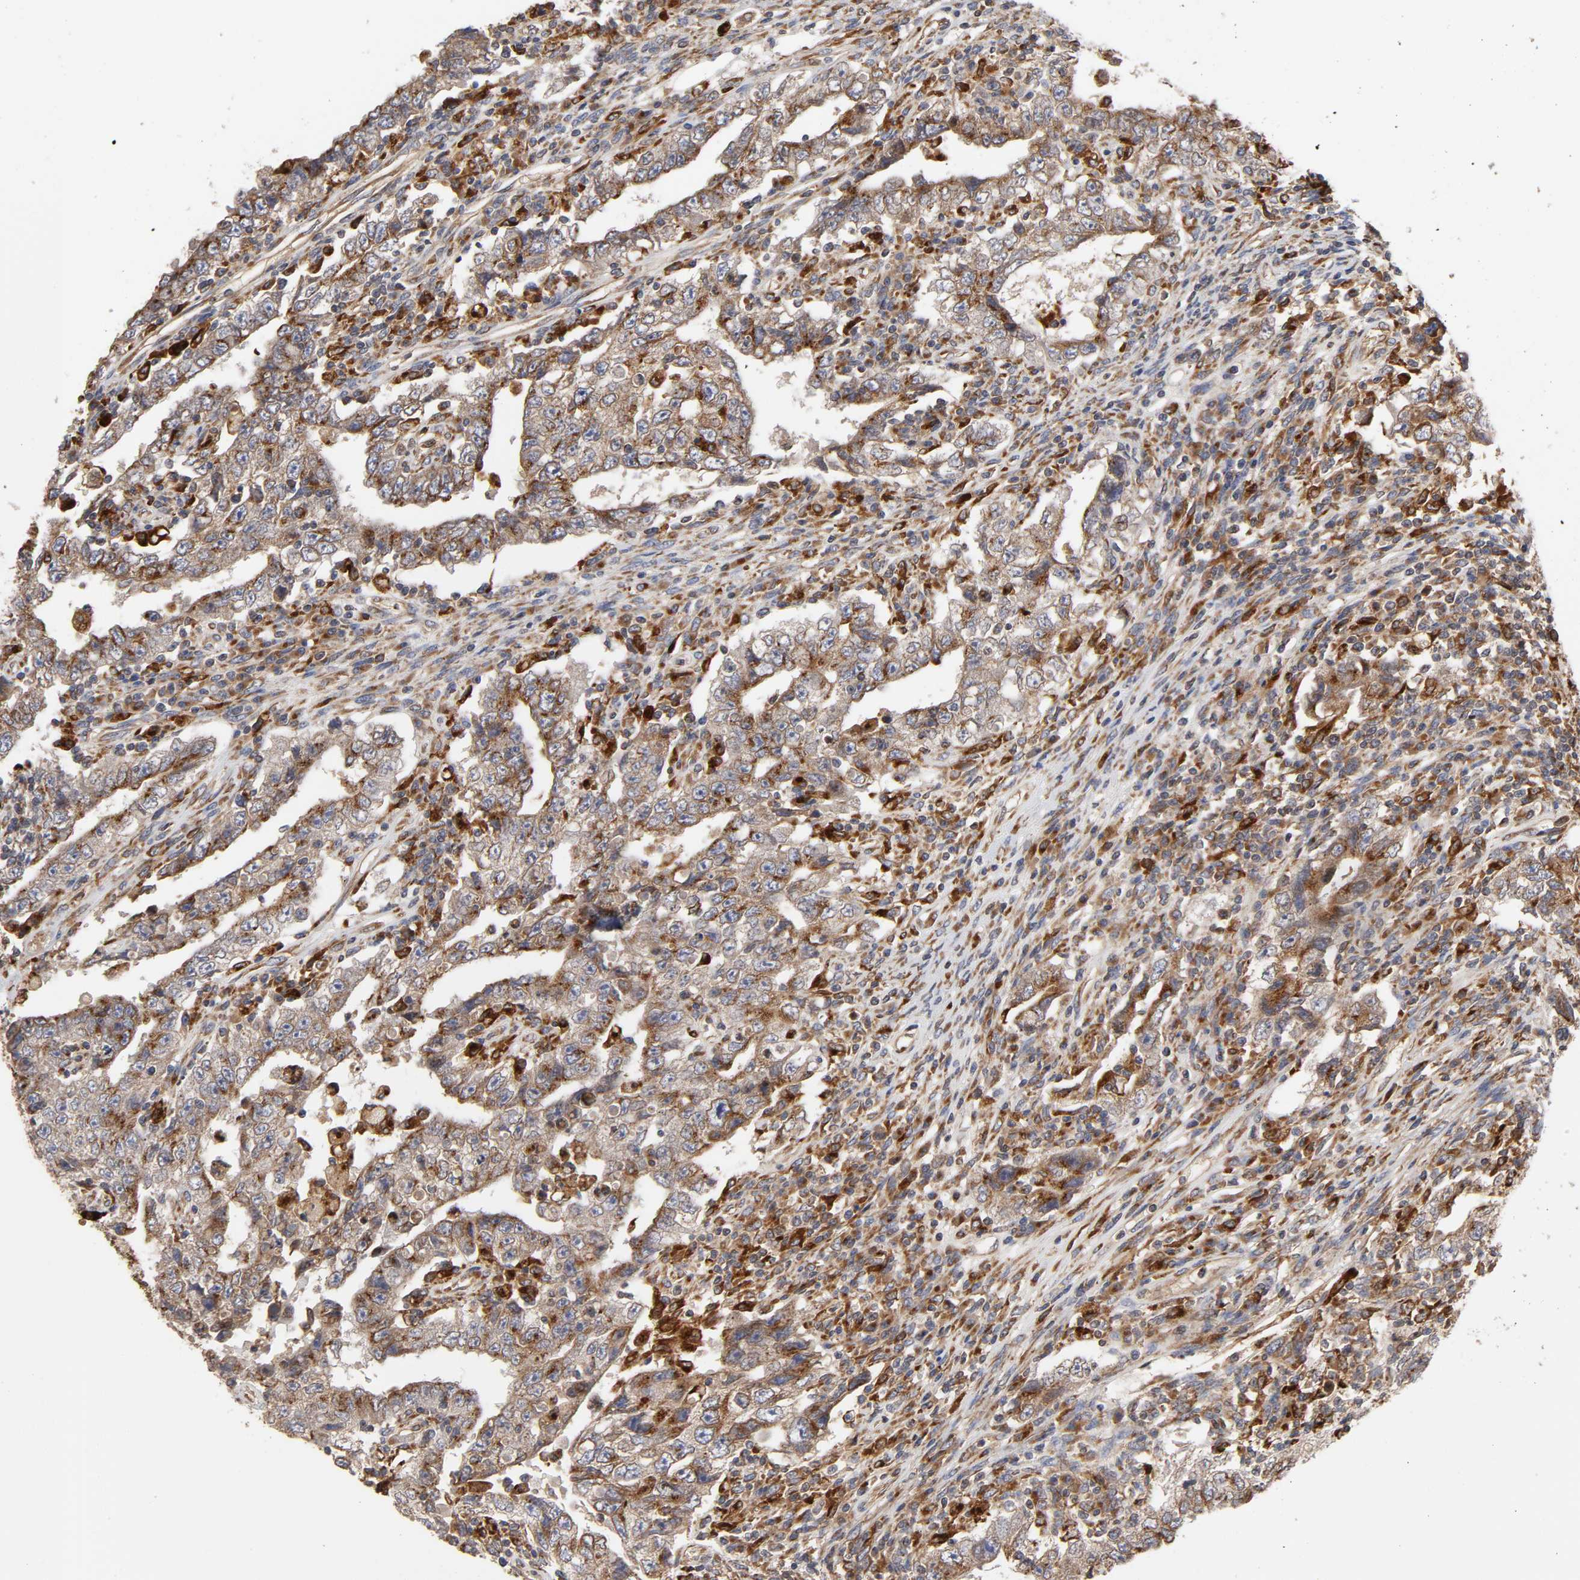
{"staining": {"intensity": "moderate", "quantity": ">75%", "location": "cytoplasmic/membranous"}, "tissue": "testis cancer", "cell_type": "Tumor cells", "image_type": "cancer", "snomed": [{"axis": "morphology", "description": "Carcinoma, Embryonal, NOS"}, {"axis": "topography", "description": "Testis"}], "caption": "IHC histopathology image of human testis embryonal carcinoma stained for a protein (brown), which displays medium levels of moderate cytoplasmic/membranous expression in about >75% of tumor cells.", "gene": "GNPTG", "patient": {"sex": "male", "age": 26}}